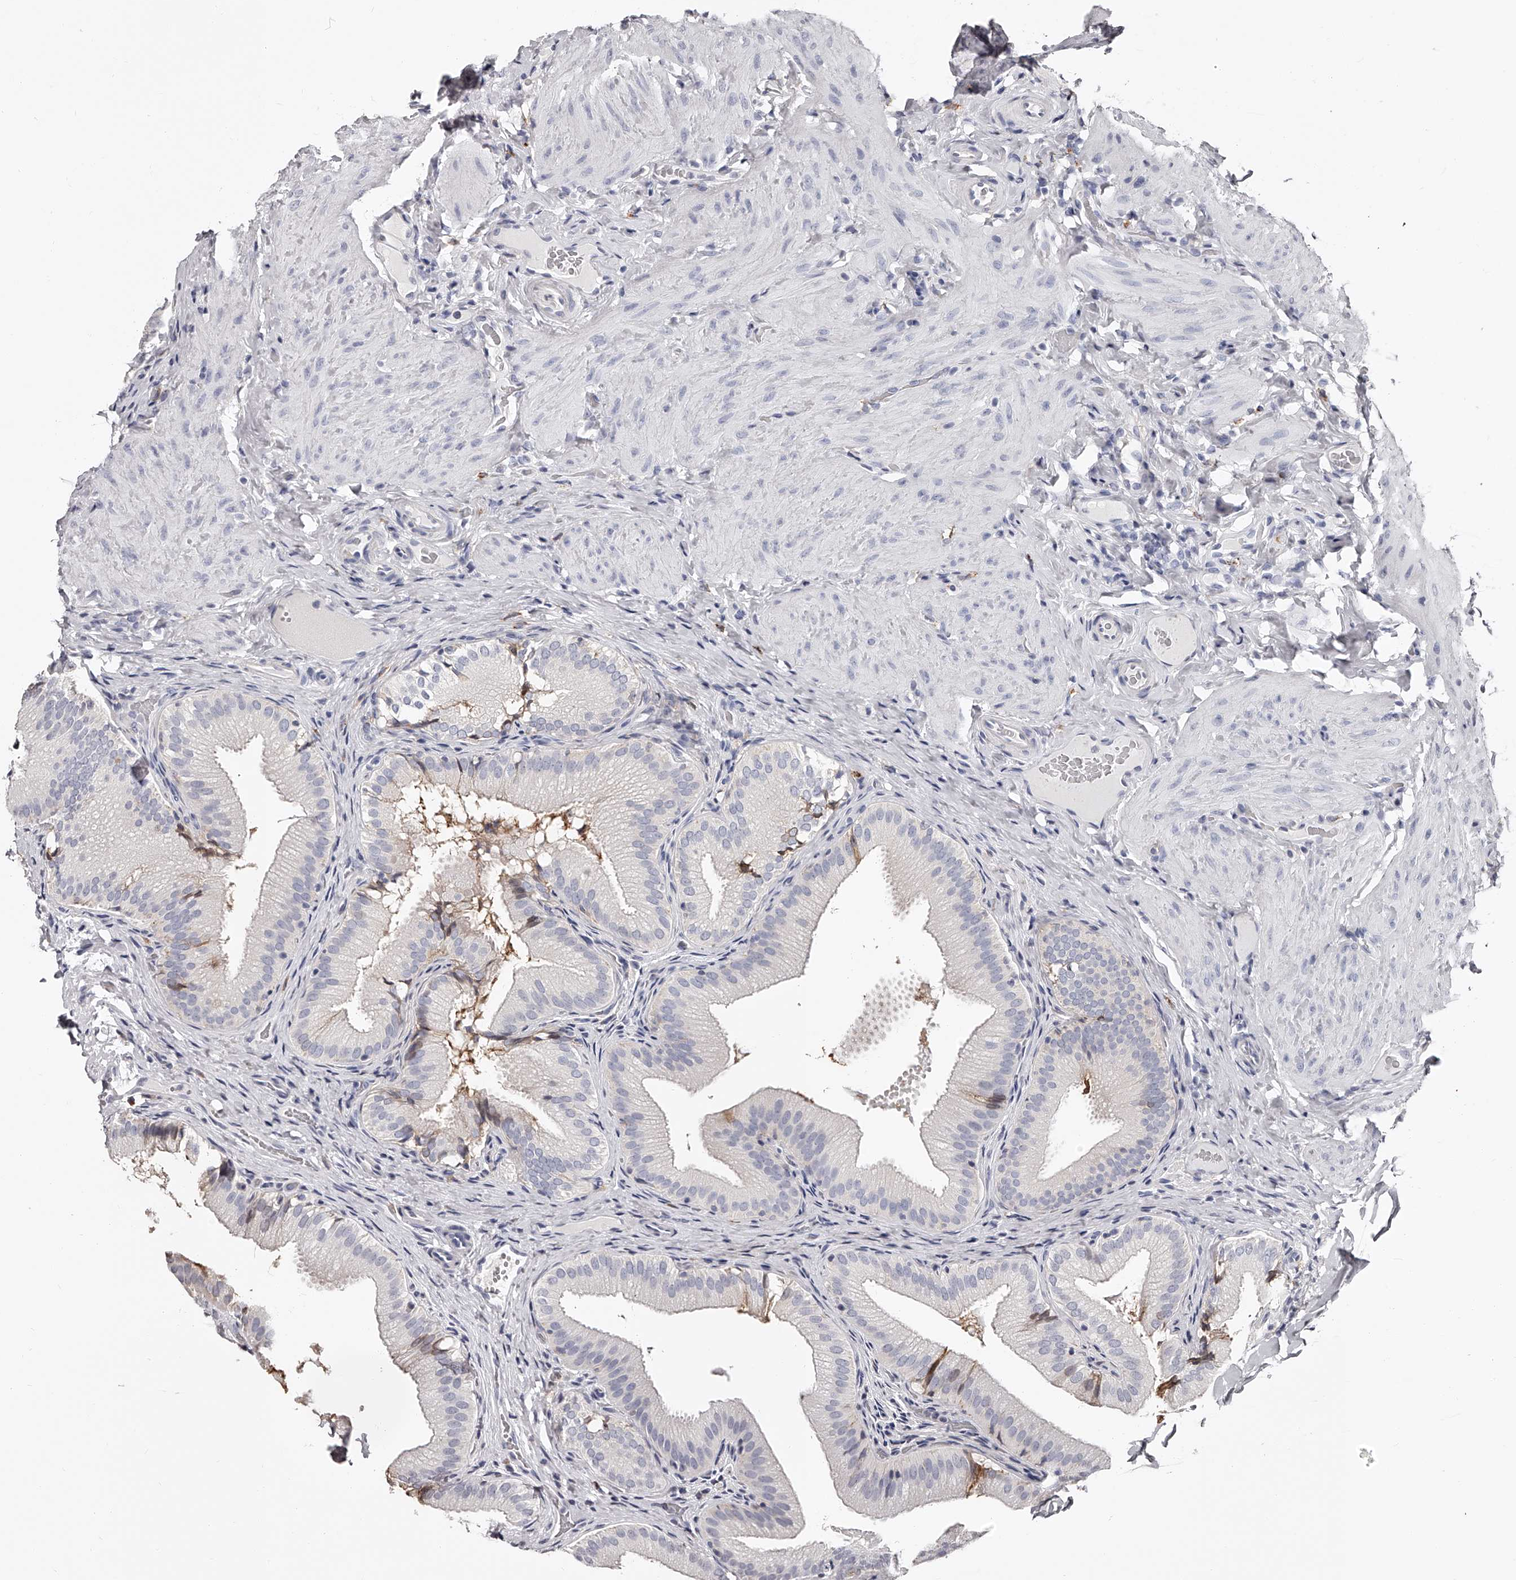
{"staining": {"intensity": "weak", "quantity": "<25%", "location": "cytoplasmic/membranous"}, "tissue": "gallbladder", "cell_type": "Glandular cells", "image_type": "normal", "snomed": [{"axis": "morphology", "description": "Normal tissue, NOS"}, {"axis": "topography", "description": "Gallbladder"}], "caption": "The immunohistochemistry photomicrograph has no significant positivity in glandular cells of gallbladder. (Stains: DAB immunohistochemistry (IHC) with hematoxylin counter stain, Microscopy: brightfield microscopy at high magnification).", "gene": "PACSIN1", "patient": {"sex": "female", "age": 30}}